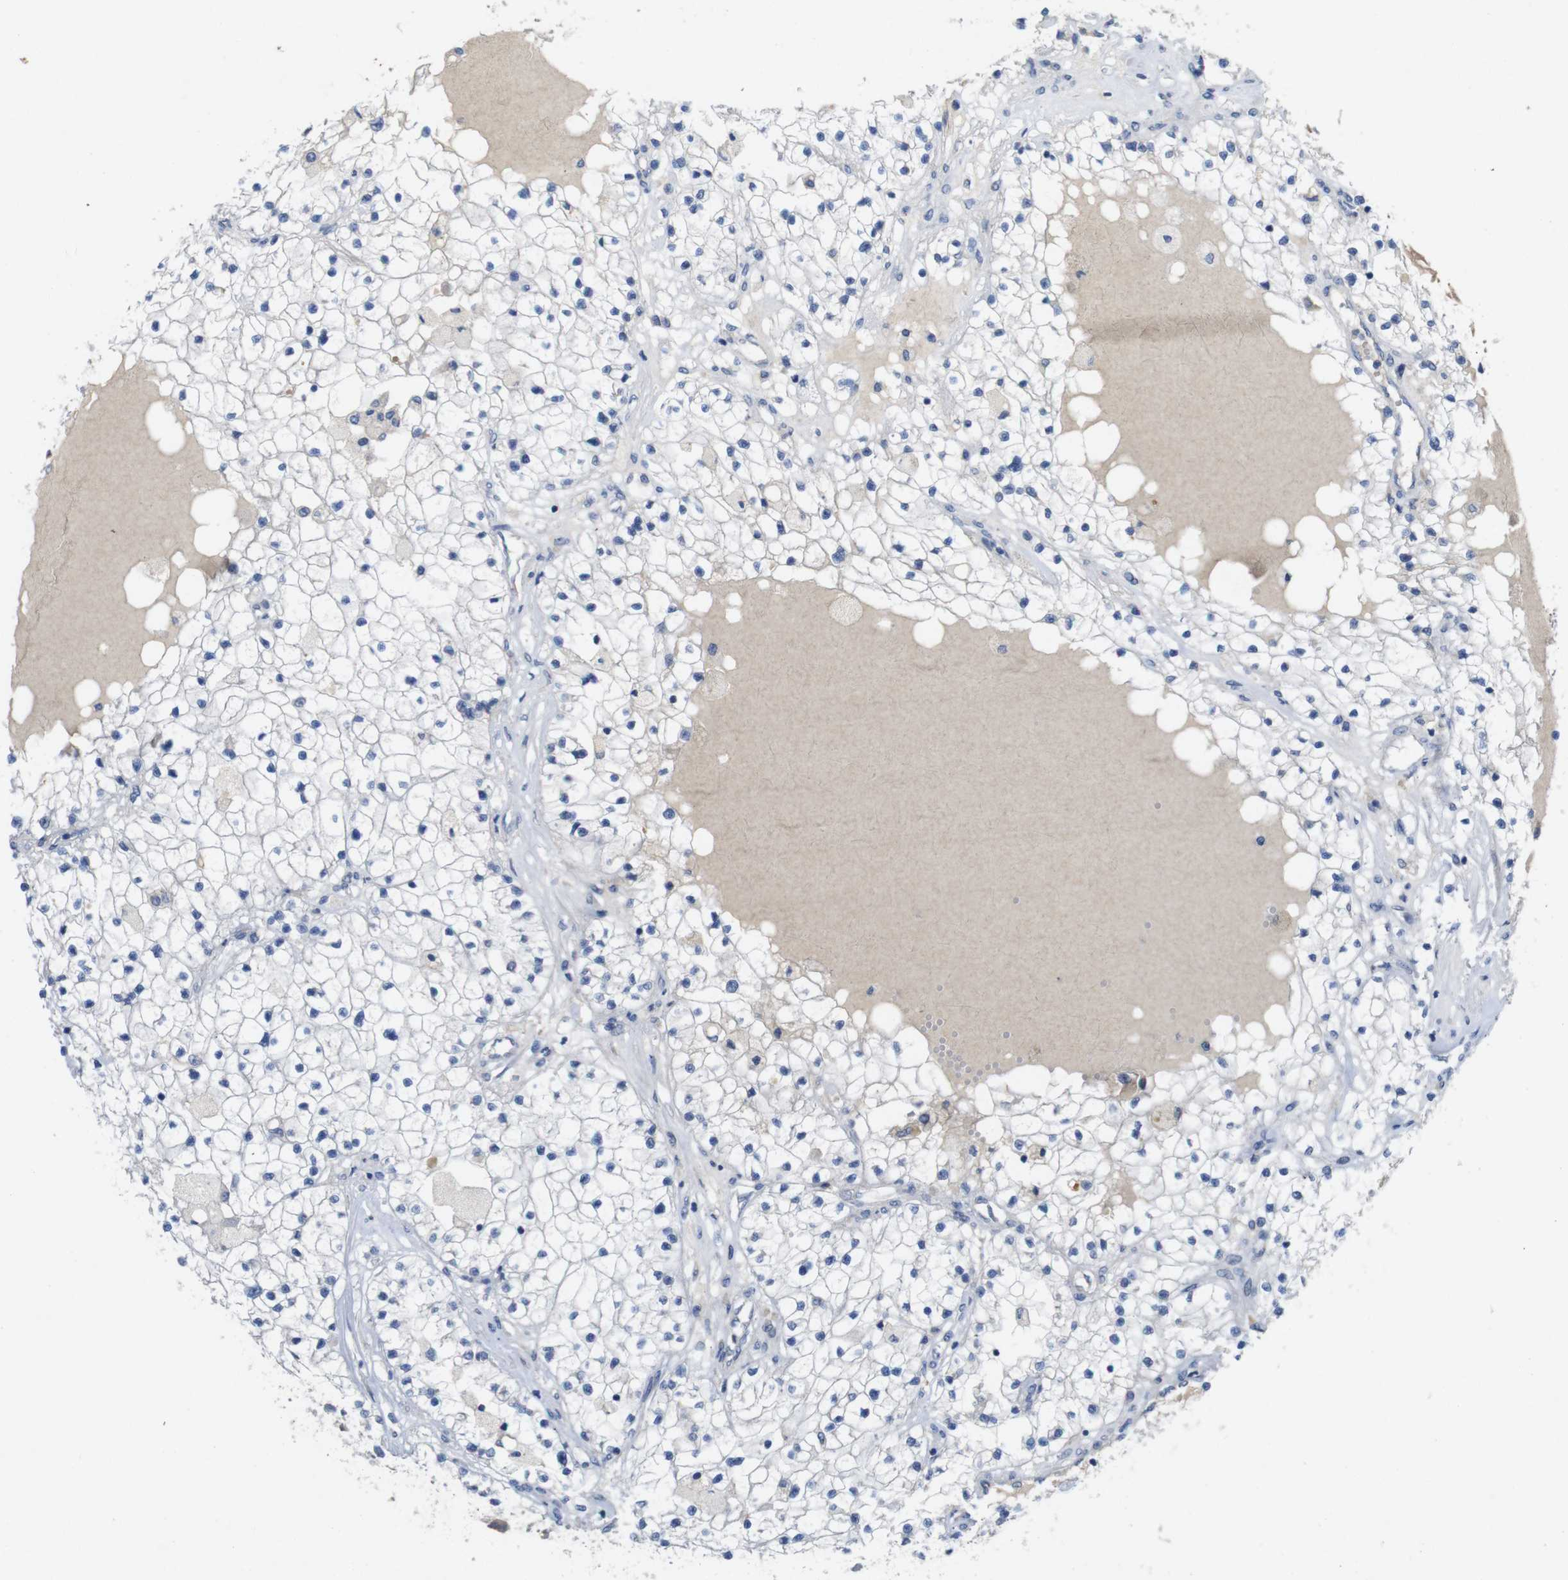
{"staining": {"intensity": "negative", "quantity": "none", "location": "none"}, "tissue": "renal cancer", "cell_type": "Tumor cells", "image_type": "cancer", "snomed": [{"axis": "morphology", "description": "Adenocarcinoma, NOS"}, {"axis": "topography", "description": "Kidney"}], "caption": "This is an immunohistochemistry photomicrograph of adenocarcinoma (renal). There is no expression in tumor cells.", "gene": "KIDINS220", "patient": {"sex": "male", "age": 68}}